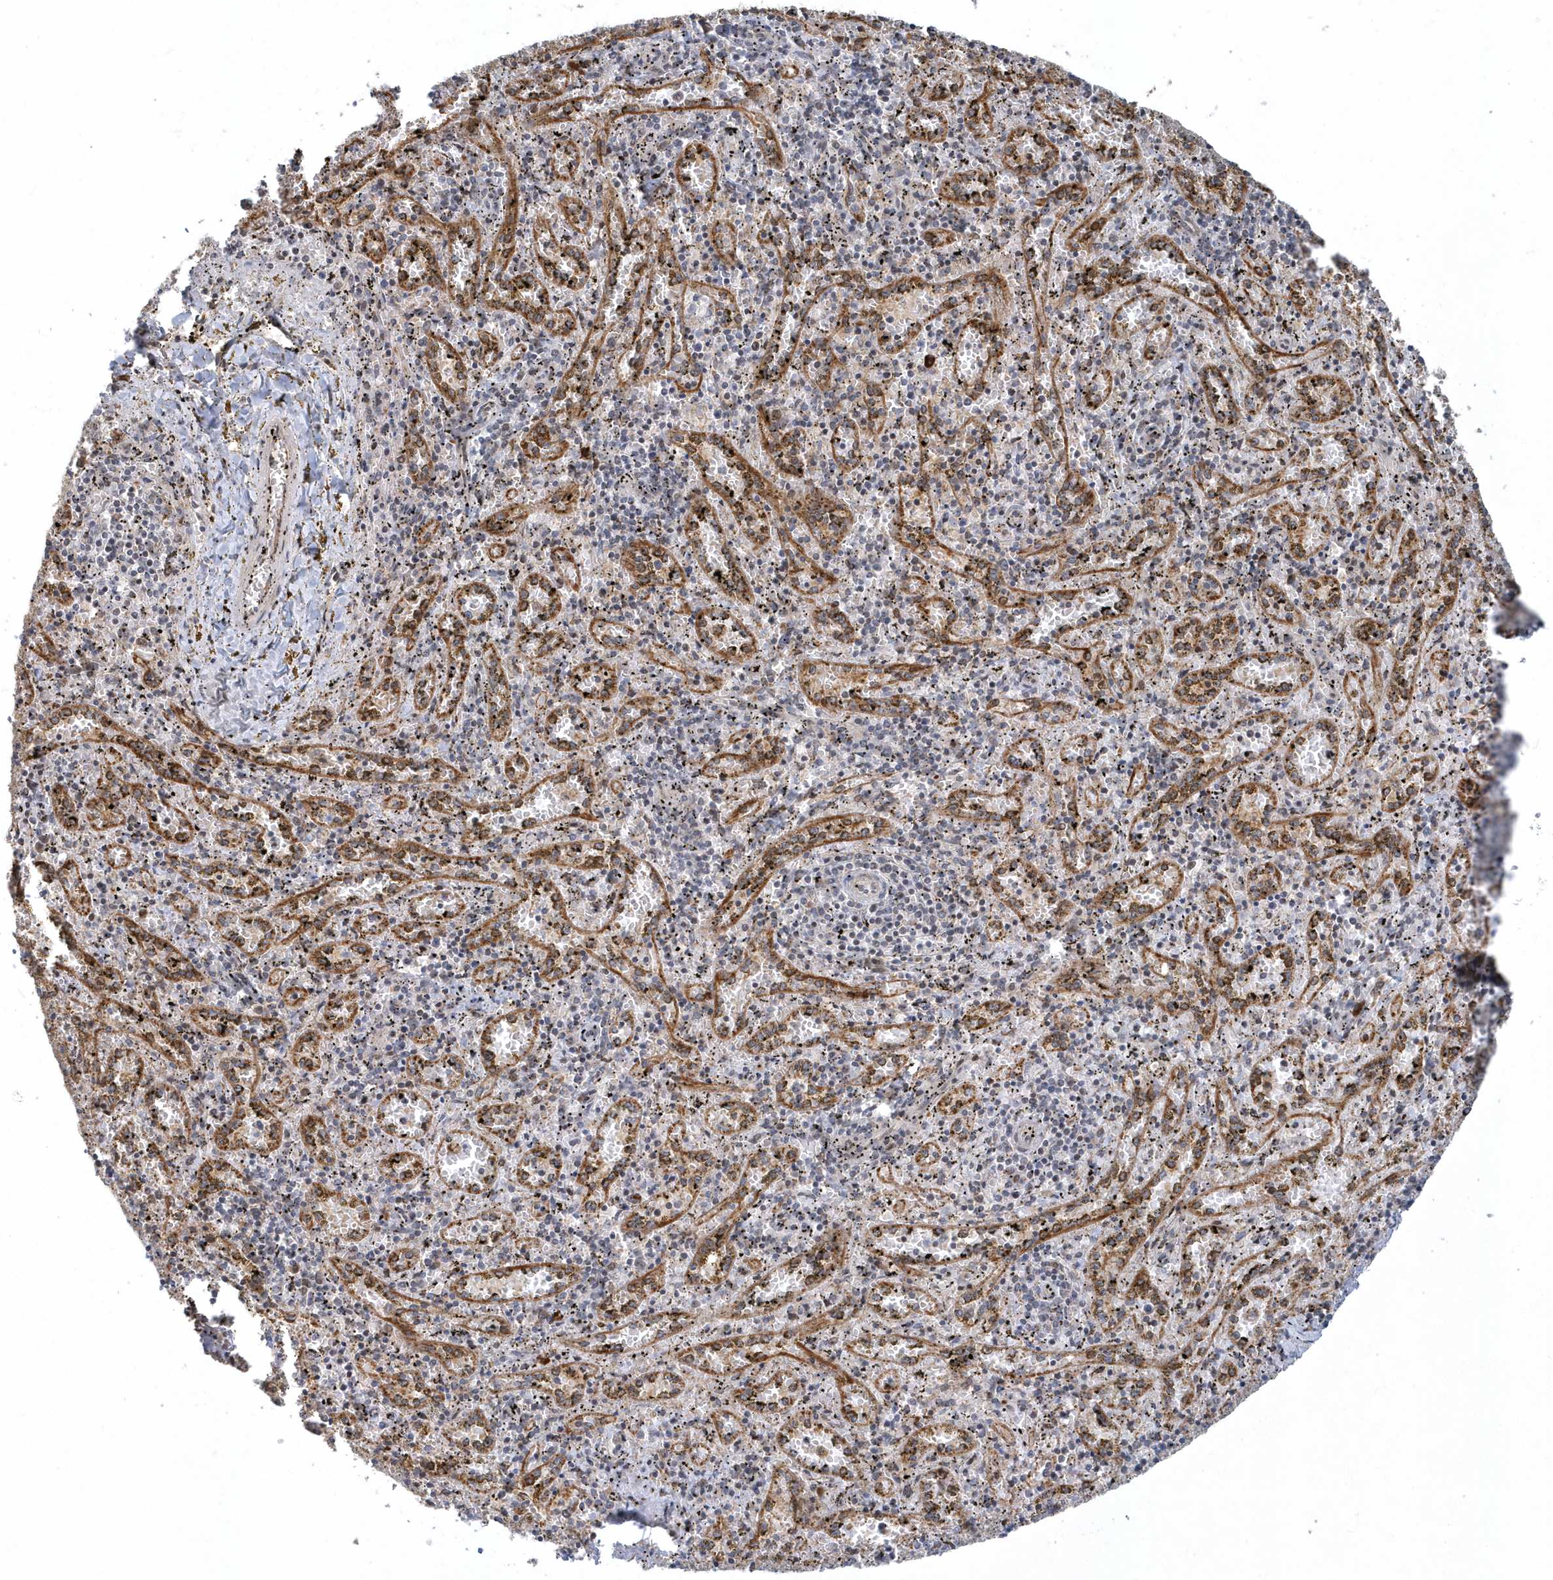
{"staining": {"intensity": "negative", "quantity": "none", "location": "none"}, "tissue": "spleen", "cell_type": "Cells in red pulp", "image_type": "normal", "snomed": [{"axis": "morphology", "description": "Normal tissue, NOS"}, {"axis": "topography", "description": "Spleen"}], "caption": "Immunohistochemistry (IHC) histopathology image of normal spleen: human spleen stained with DAB (3,3'-diaminobenzidine) displays no significant protein staining in cells in red pulp.", "gene": "TRAIP", "patient": {"sex": "male", "age": 11}}